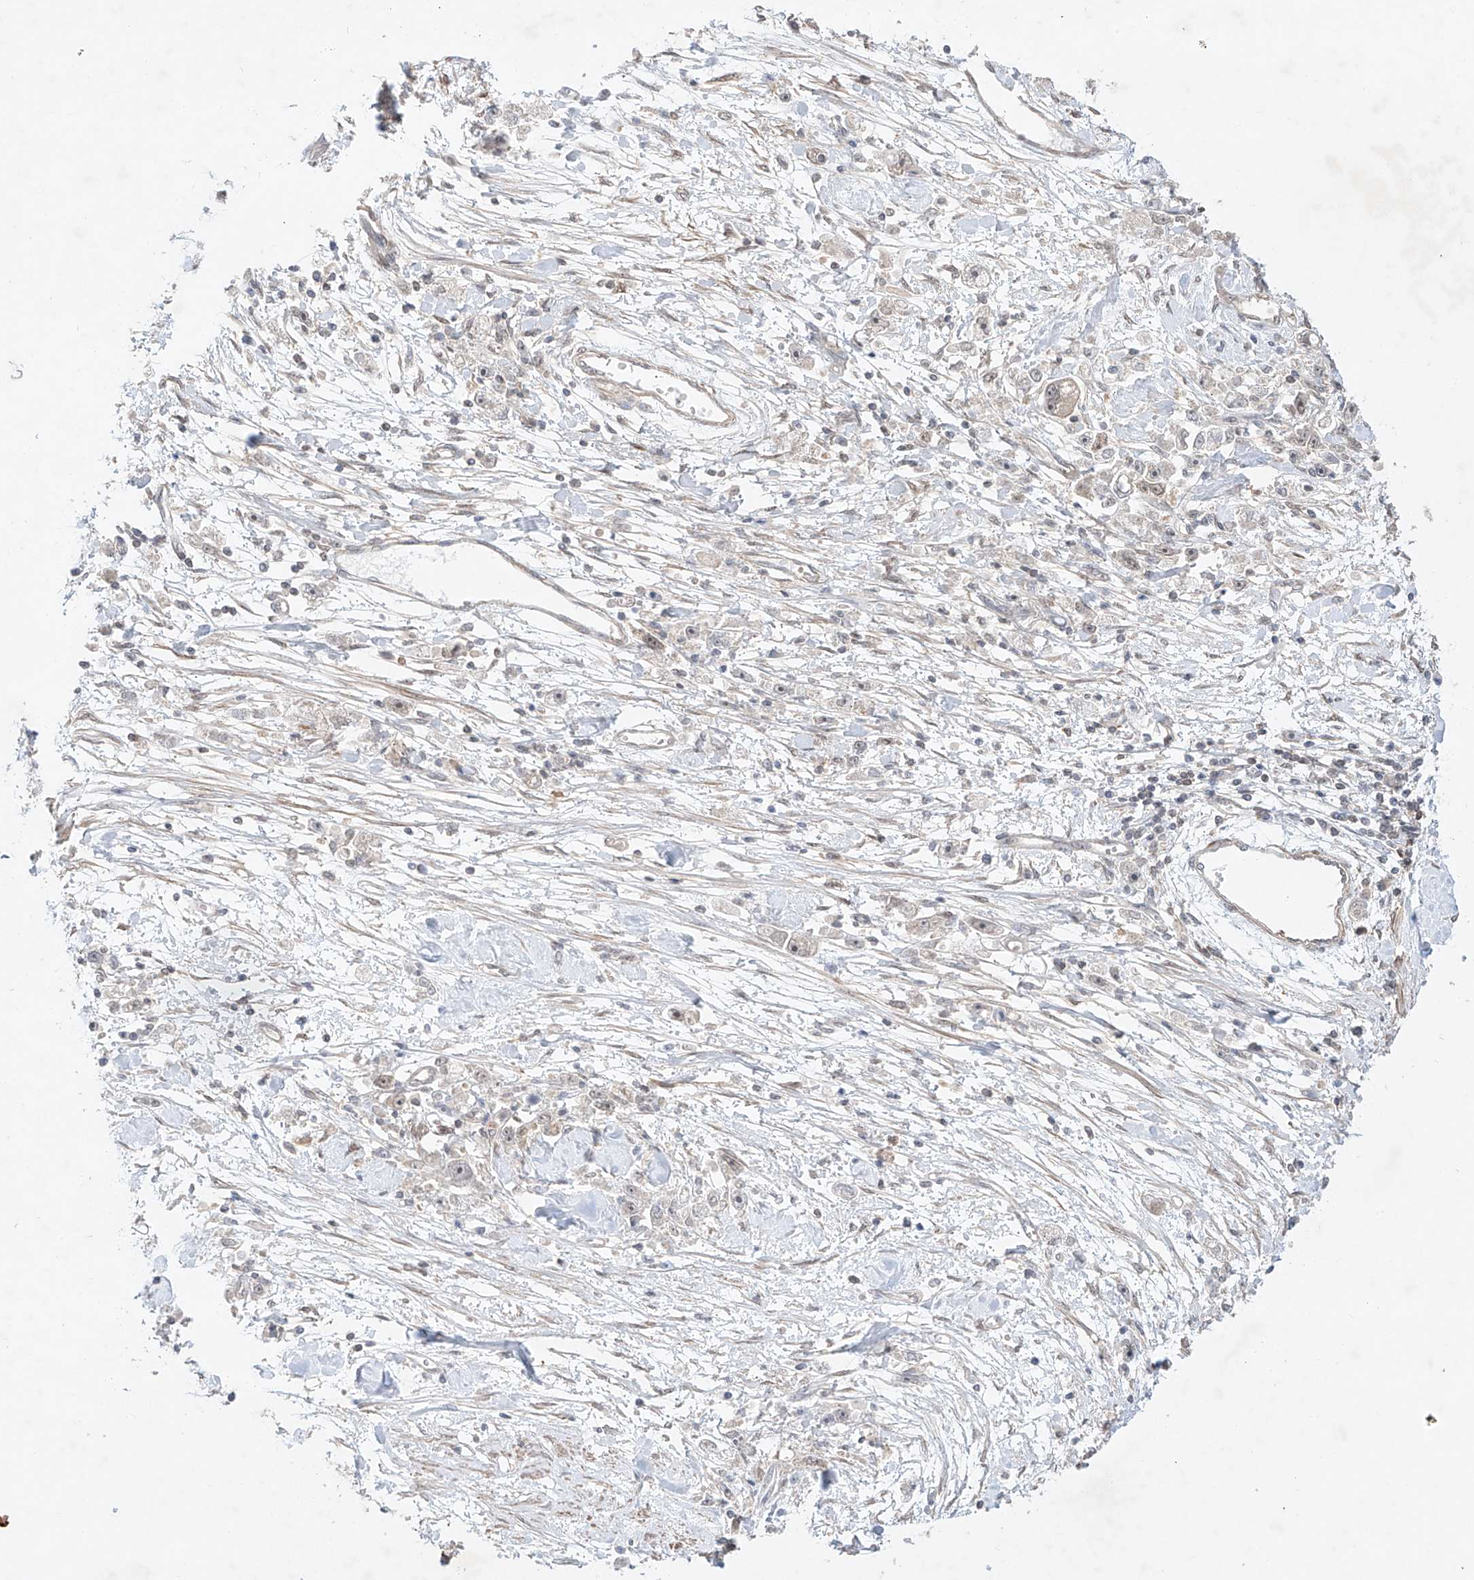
{"staining": {"intensity": "negative", "quantity": "none", "location": "none"}, "tissue": "stomach cancer", "cell_type": "Tumor cells", "image_type": "cancer", "snomed": [{"axis": "morphology", "description": "Adenocarcinoma, NOS"}, {"axis": "topography", "description": "Stomach"}], "caption": "Image shows no significant protein expression in tumor cells of stomach cancer (adenocarcinoma). (DAB (3,3'-diaminobenzidine) IHC visualized using brightfield microscopy, high magnification).", "gene": "TSR2", "patient": {"sex": "female", "age": 59}}